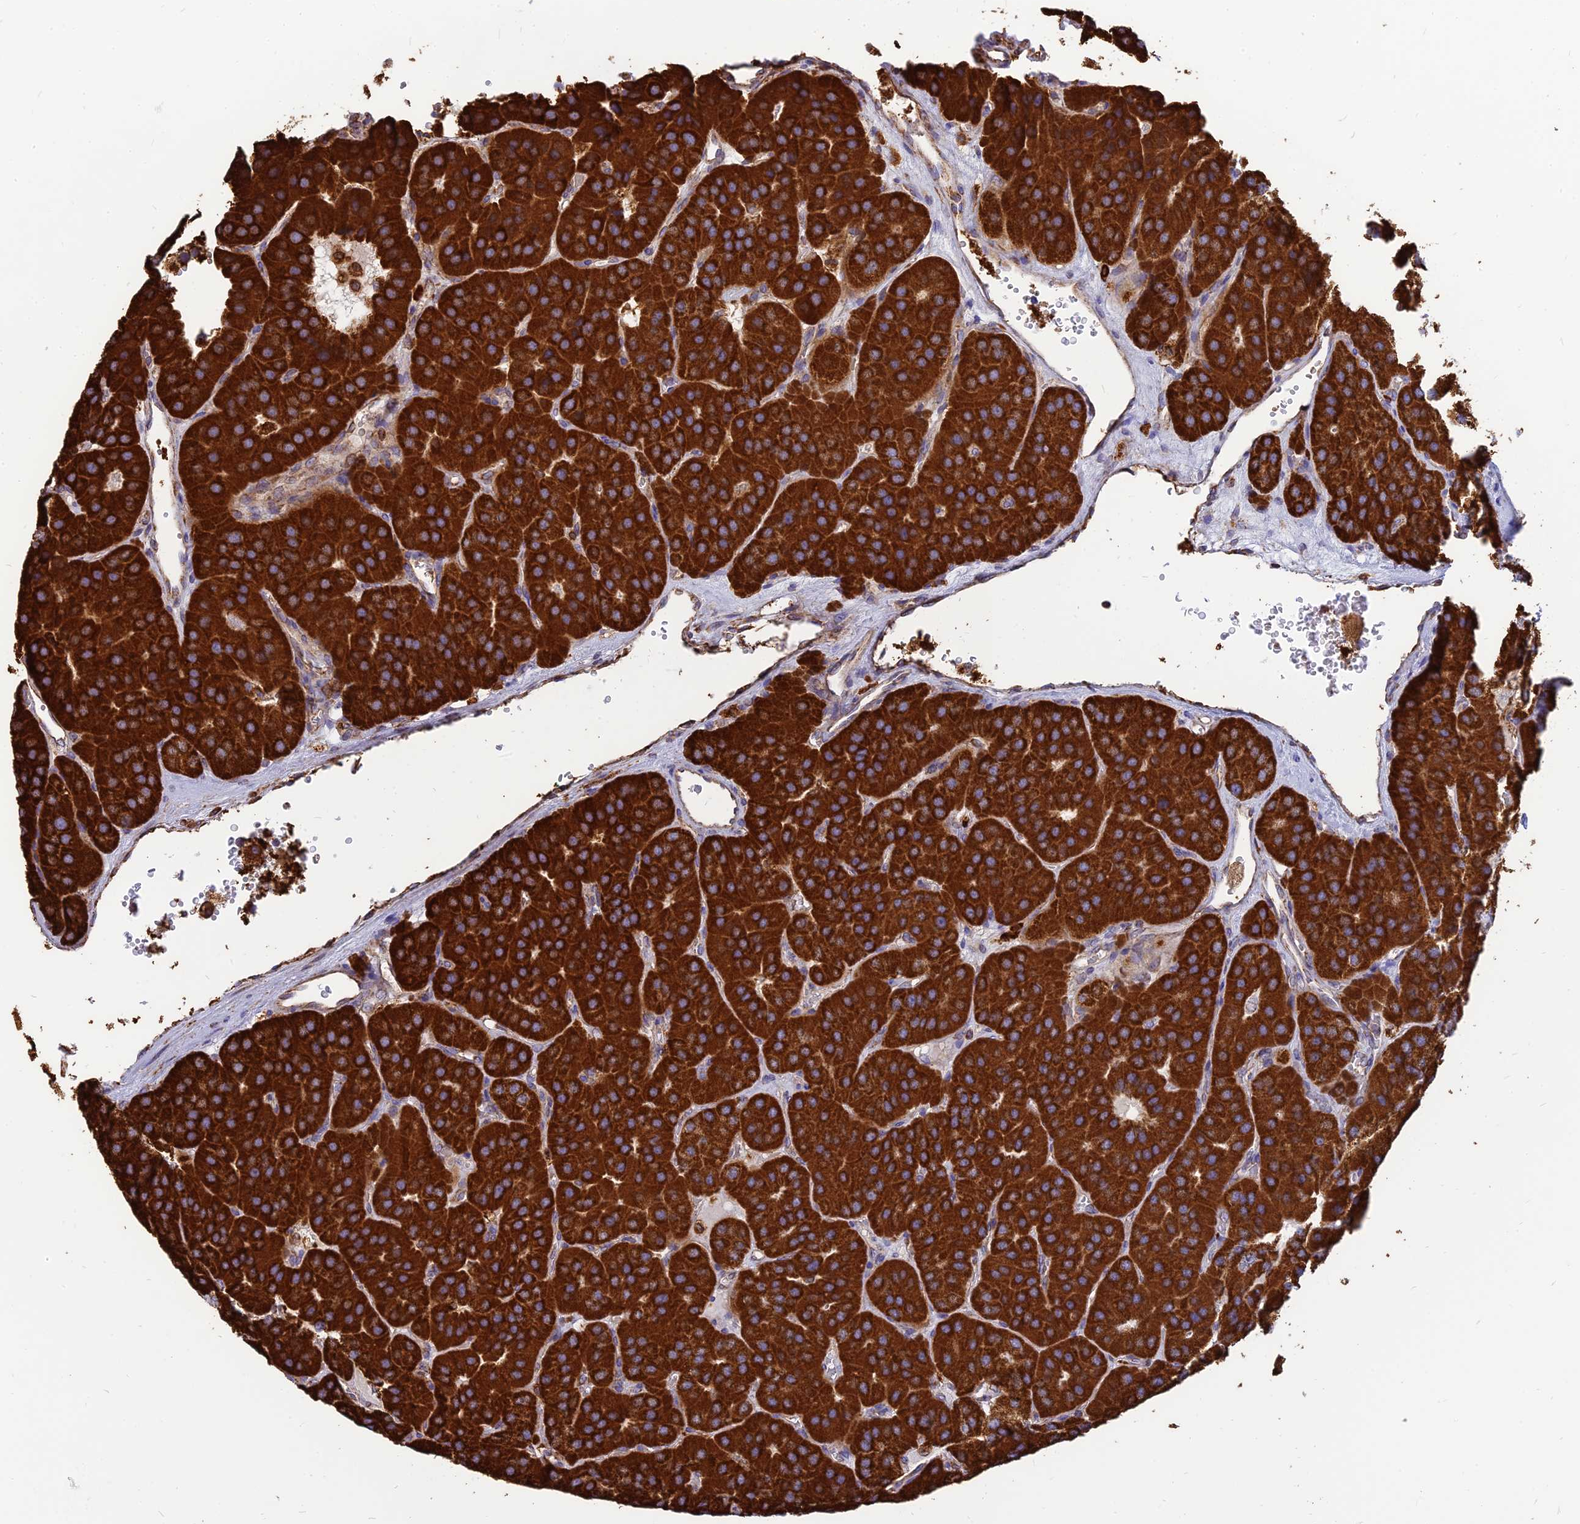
{"staining": {"intensity": "strong", "quantity": ">75%", "location": "cytoplasmic/membranous"}, "tissue": "parathyroid gland", "cell_type": "Glandular cells", "image_type": "normal", "snomed": [{"axis": "morphology", "description": "Normal tissue, NOS"}, {"axis": "morphology", "description": "Adenoma, NOS"}, {"axis": "topography", "description": "Parathyroid gland"}], "caption": "About >75% of glandular cells in normal parathyroid gland display strong cytoplasmic/membranous protein expression as visualized by brown immunohistochemical staining.", "gene": "THUMPD2", "patient": {"sex": "female", "age": 86}}